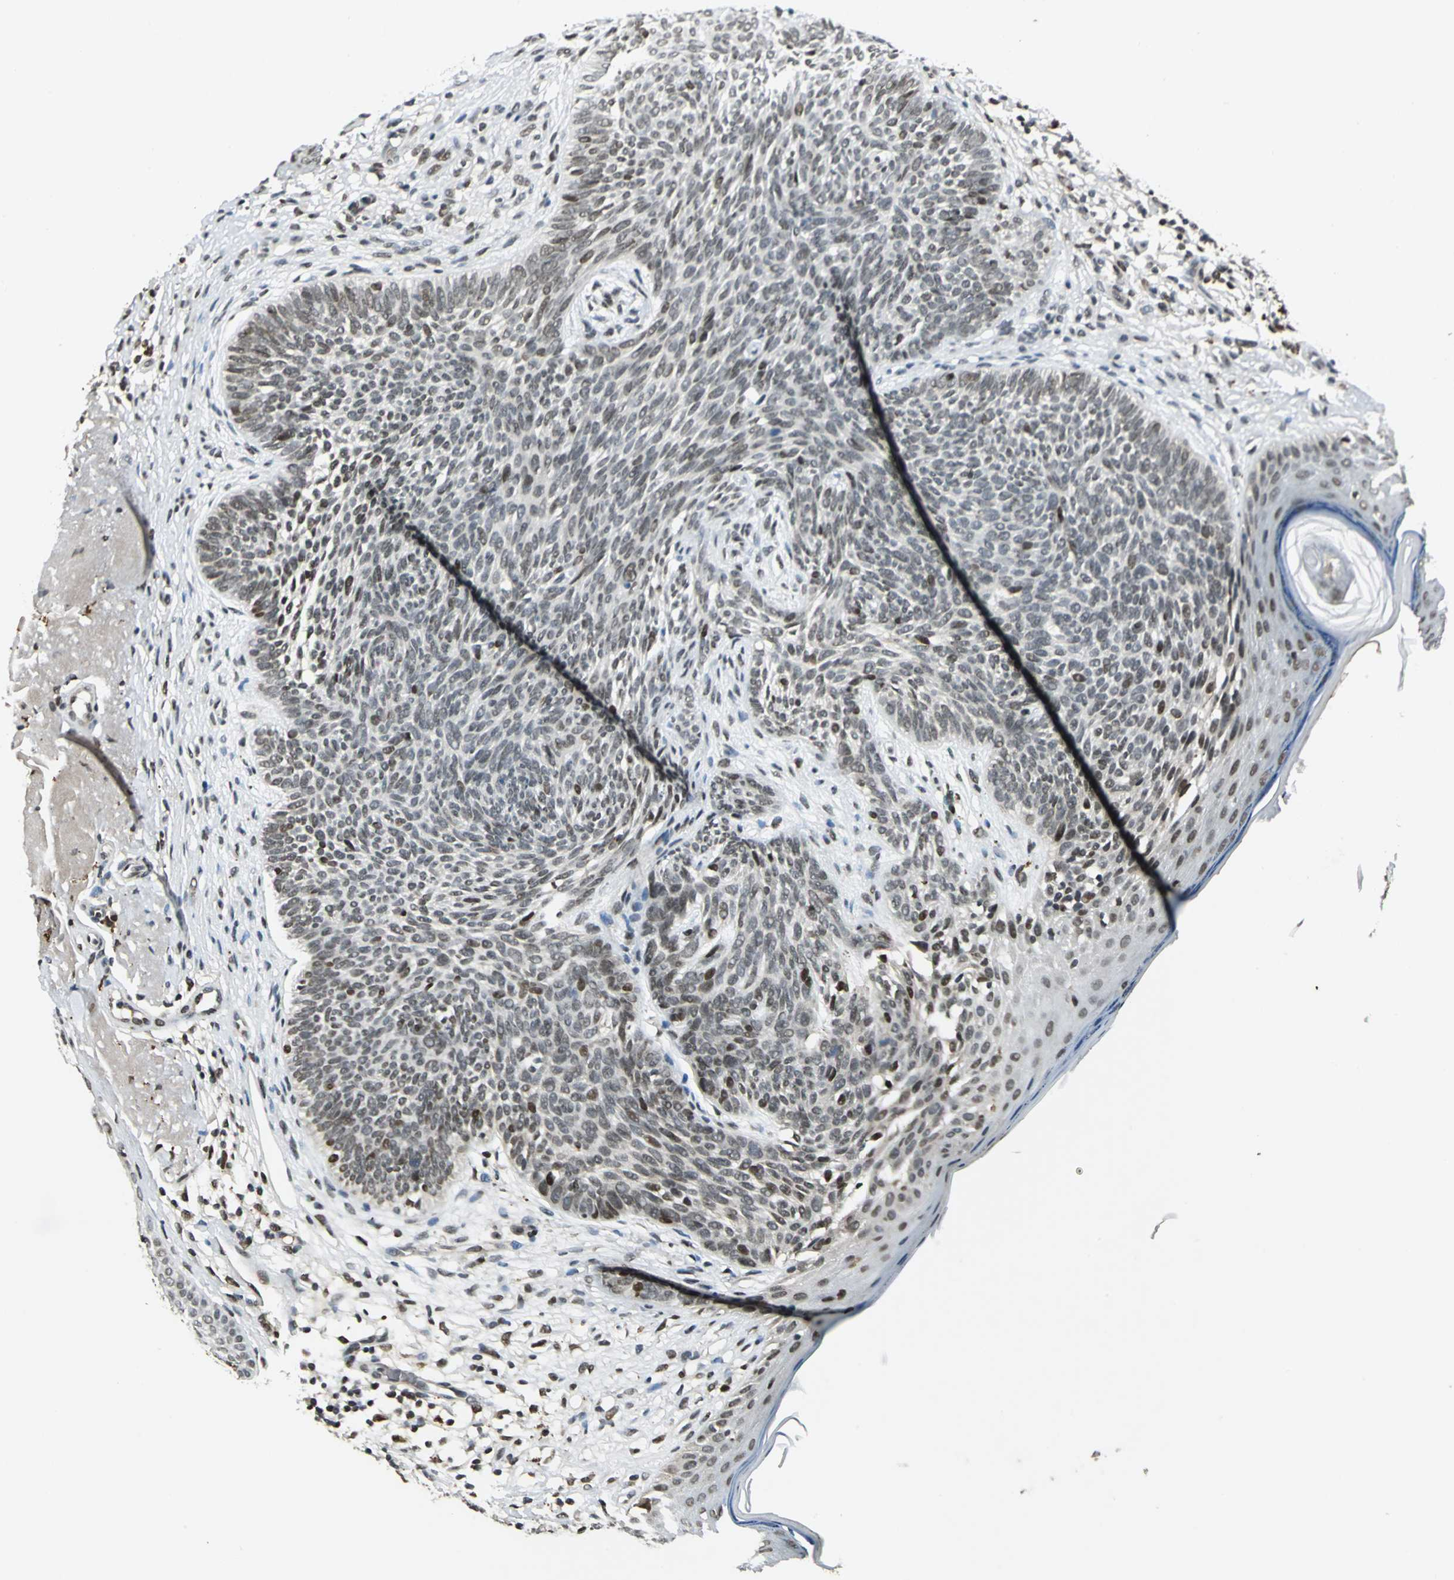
{"staining": {"intensity": "weak", "quantity": "<25%", "location": "nuclear"}, "tissue": "skin cancer", "cell_type": "Tumor cells", "image_type": "cancer", "snomed": [{"axis": "morphology", "description": "Basal cell carcinoma"}, {"axis": "topography", "description": "Skin"}], "caption": "DAB (3,3'-diaminobenzidine) immunohistochemical staining of skin cancer (basal cell carcinoma) reveals no significant expression in tumor cells.", "gene": "RAD17", "patient": {"sex": "male", "age": 74}}